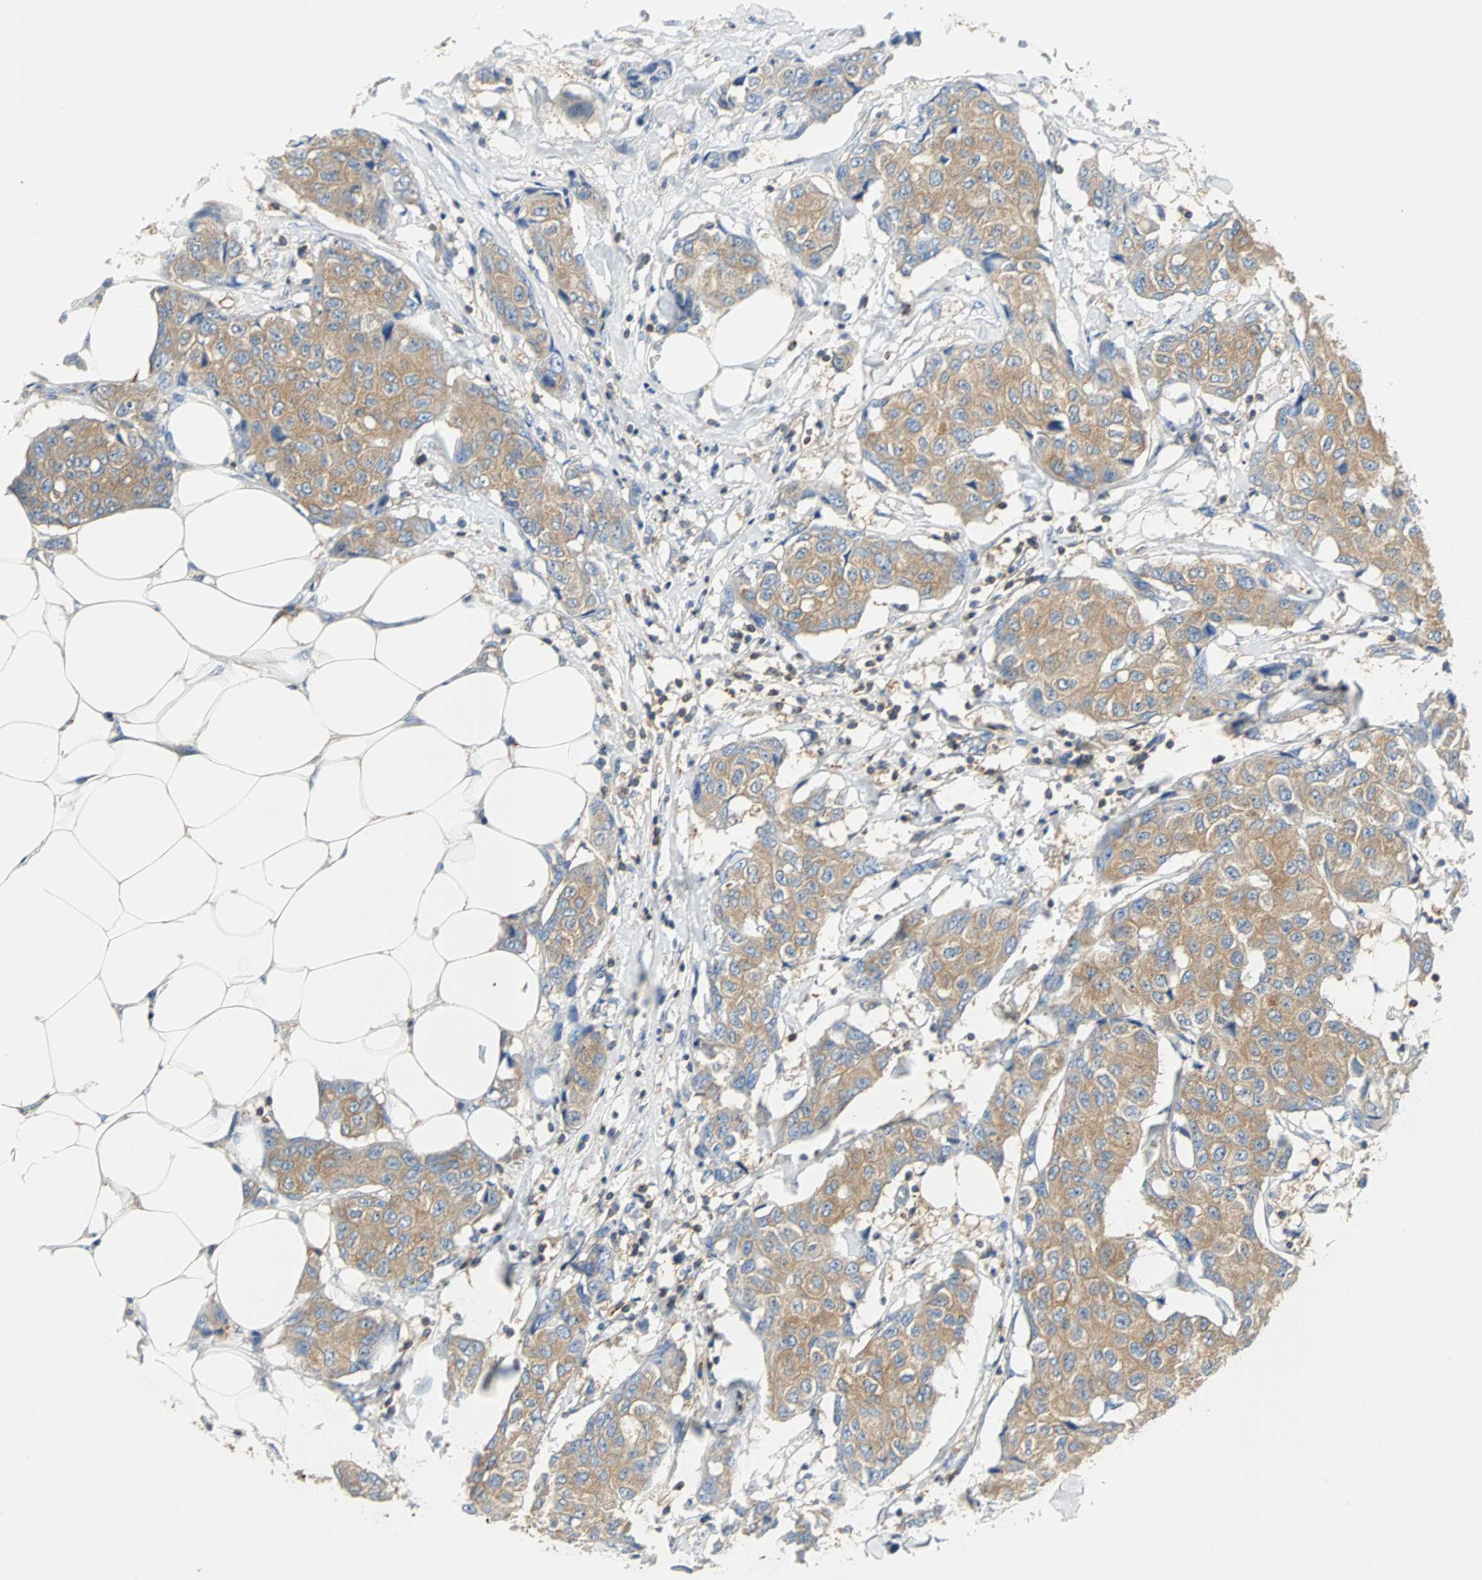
{"staining": {"intensity": "moderate", "quantity": ">75%", "location": "cytoplasmic/membranous"}, "tissue": "breast cancer", "cell_type": "Tumor cells", "image_type": "cancer", "snomed": [{"axis": "morphology", "description": "Duct carcinoma"}, {"axis": "topography", "description": "Breast"}], "caption": "Breast cancer (intraductal carcinoma) was stained to show a protein in brown. There is medium levels of moderate cytoplasmic/membranous expression in about >75% of tumor cells.", "gene": "TSC22D4", "patient": {"sex": "female", "age": 80}}